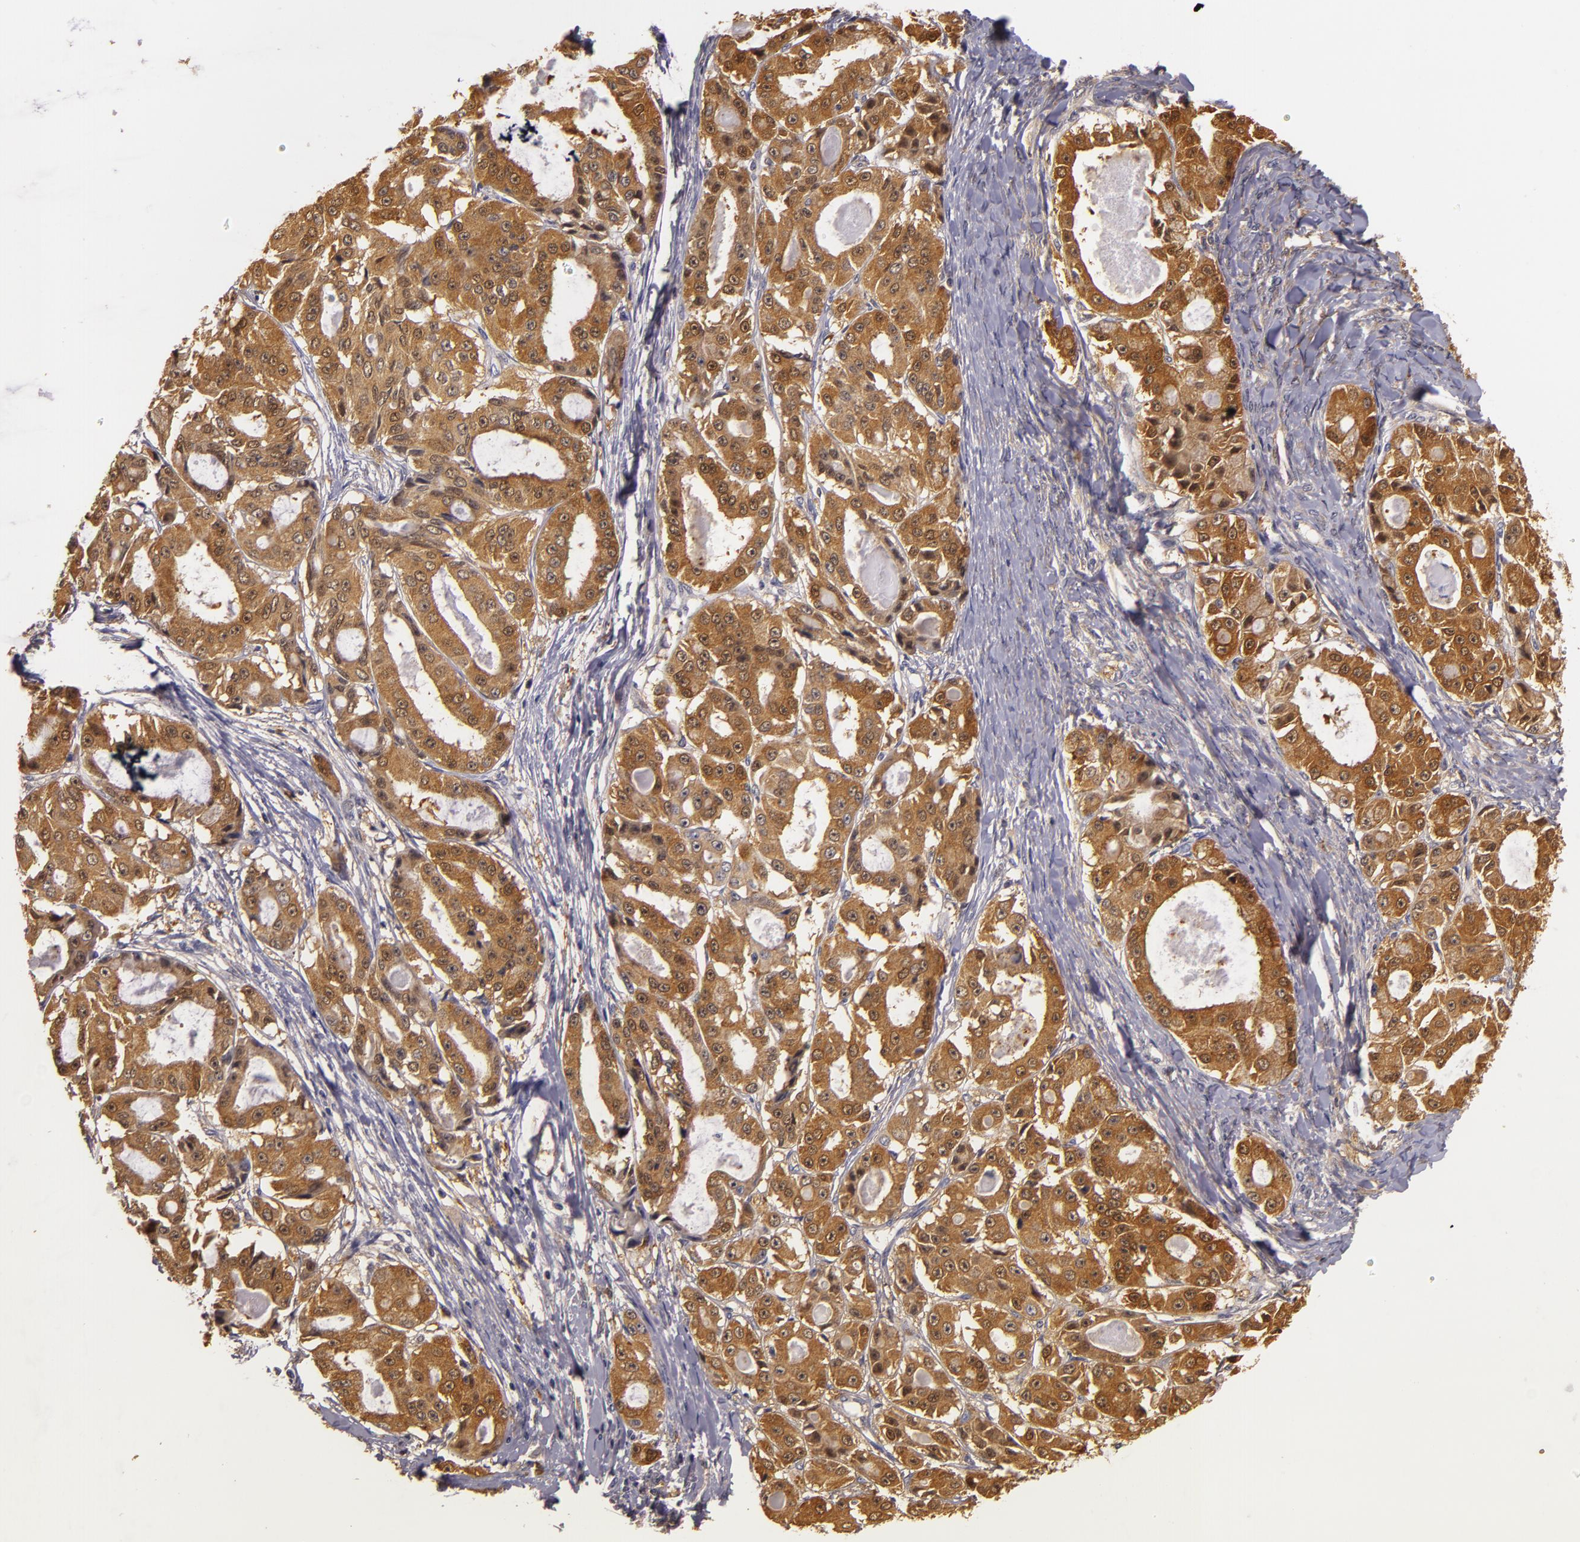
{"staining": {"intensity": "strong", "quantity": ">75%", "location": "cytoplasmic/membranous"}, "tissue": "ovarian cancer", "cell_type": "Tumor cells", "image_type": "cancer", "snomed": [{"axis": "morphology", "description": "Carcinoma, endometroid"}, {"axis": "topography", "description": "Ovary"}], "caption": "This histopathology image displays IHC staining of ovarian endometroid carcinoma, with high strong cytoplasmic/membranous staining in about >75% of tumor cells.", "gene": "TOM1", "patient": {"sex": "female", "age": 61}}